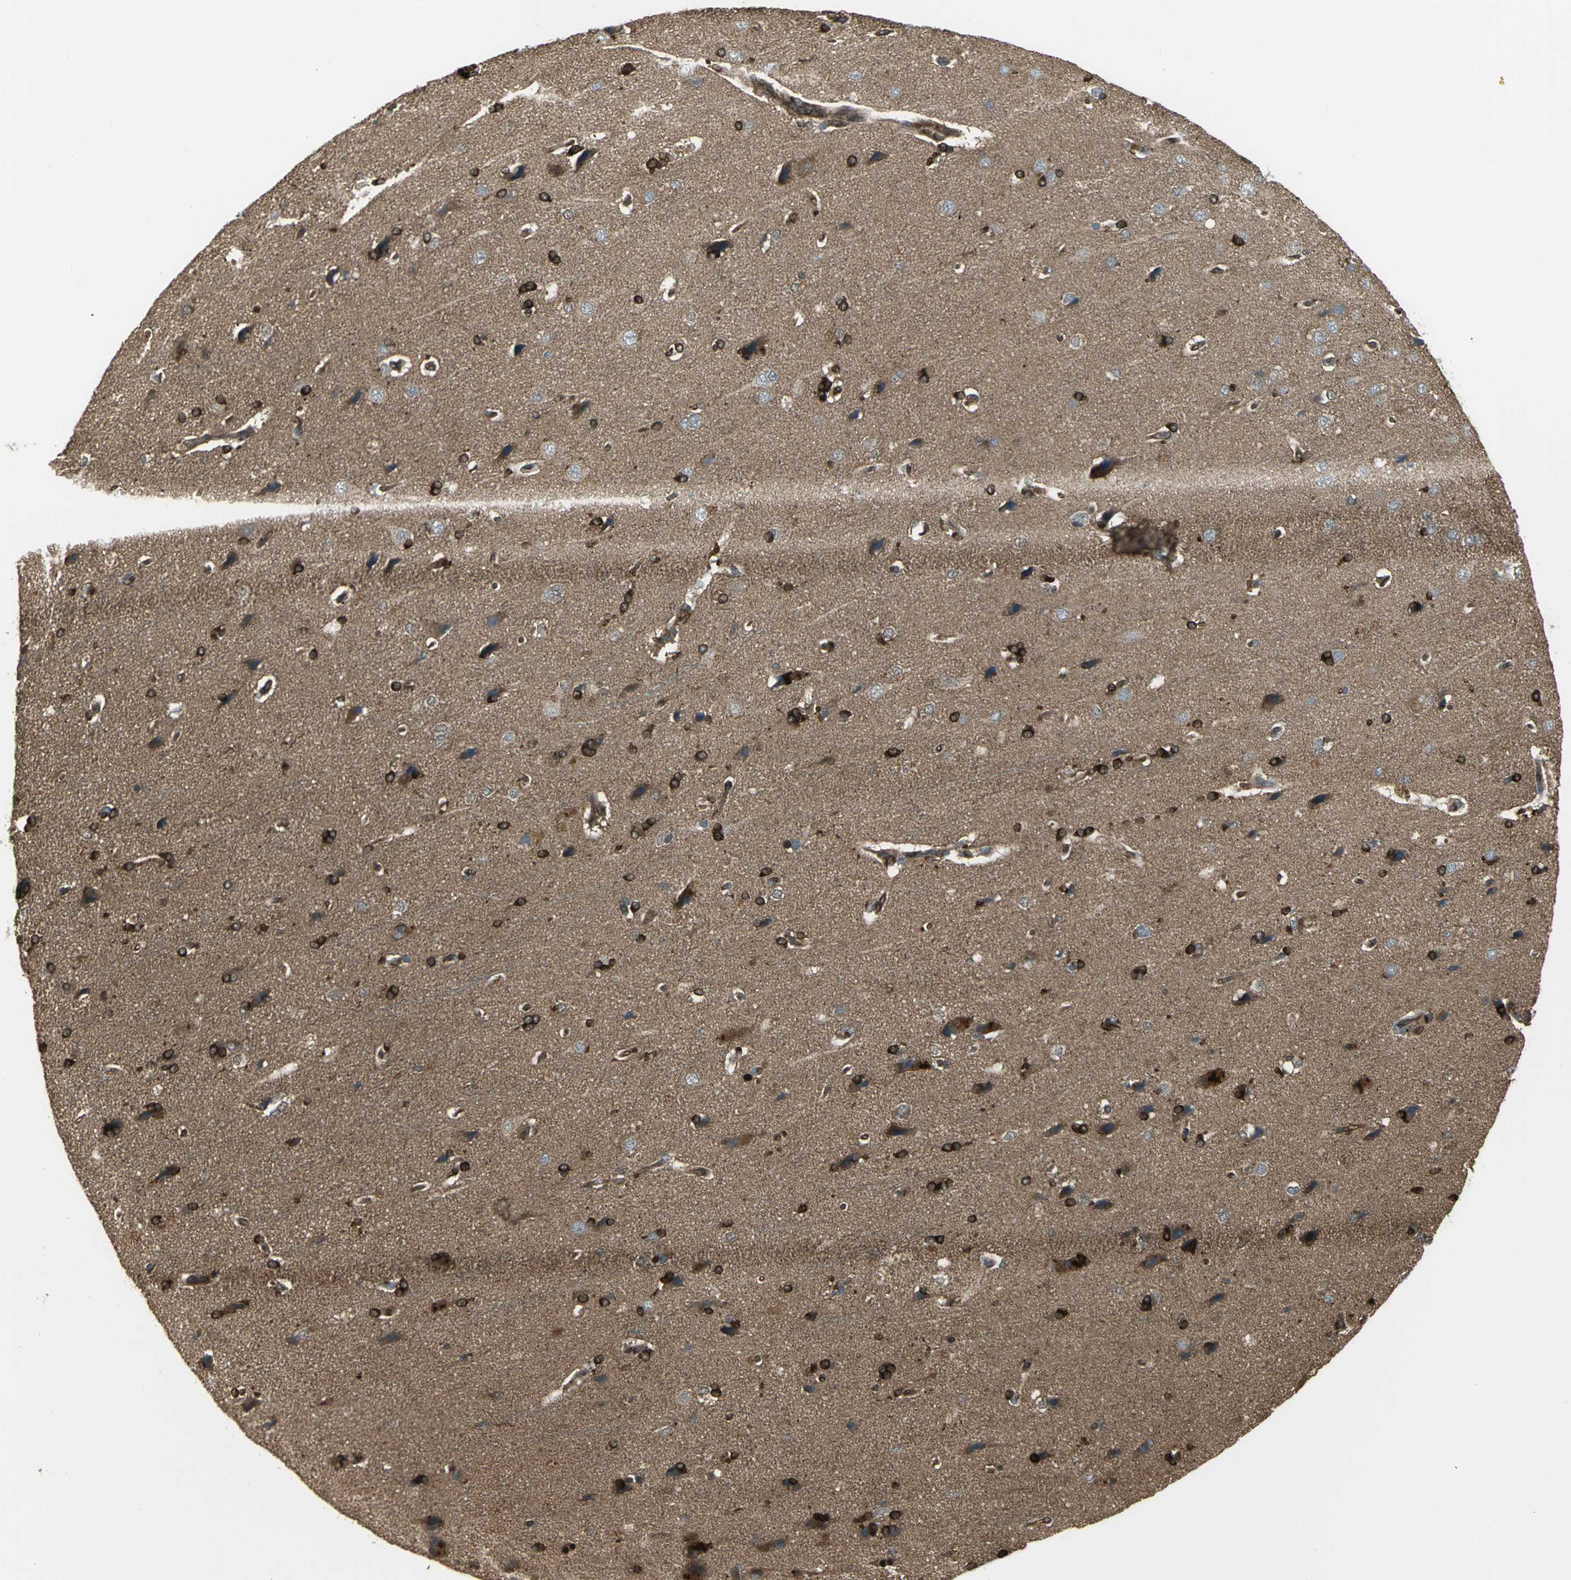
{"staining": {"intensity": "strong", "quantity": ">75%", "location": "cytoplasmic/membranous"}, "tissue": "cerebral cortex", "cell_type": "Endothelial cells", "image_type": "normal", "snomed": [{"axis": "morphology", "description": "Normal tissue, NOS"}, {"axis": "topography", "description": "Cerebral cortex"}], "caption": "A high amount of strong cytoplasmic/membranous expression is present in about >75% of endothelial cells in normal cerebral cortex.", "gene": "PRXL2B", "patient": {"sex": "male", "age": 62}}